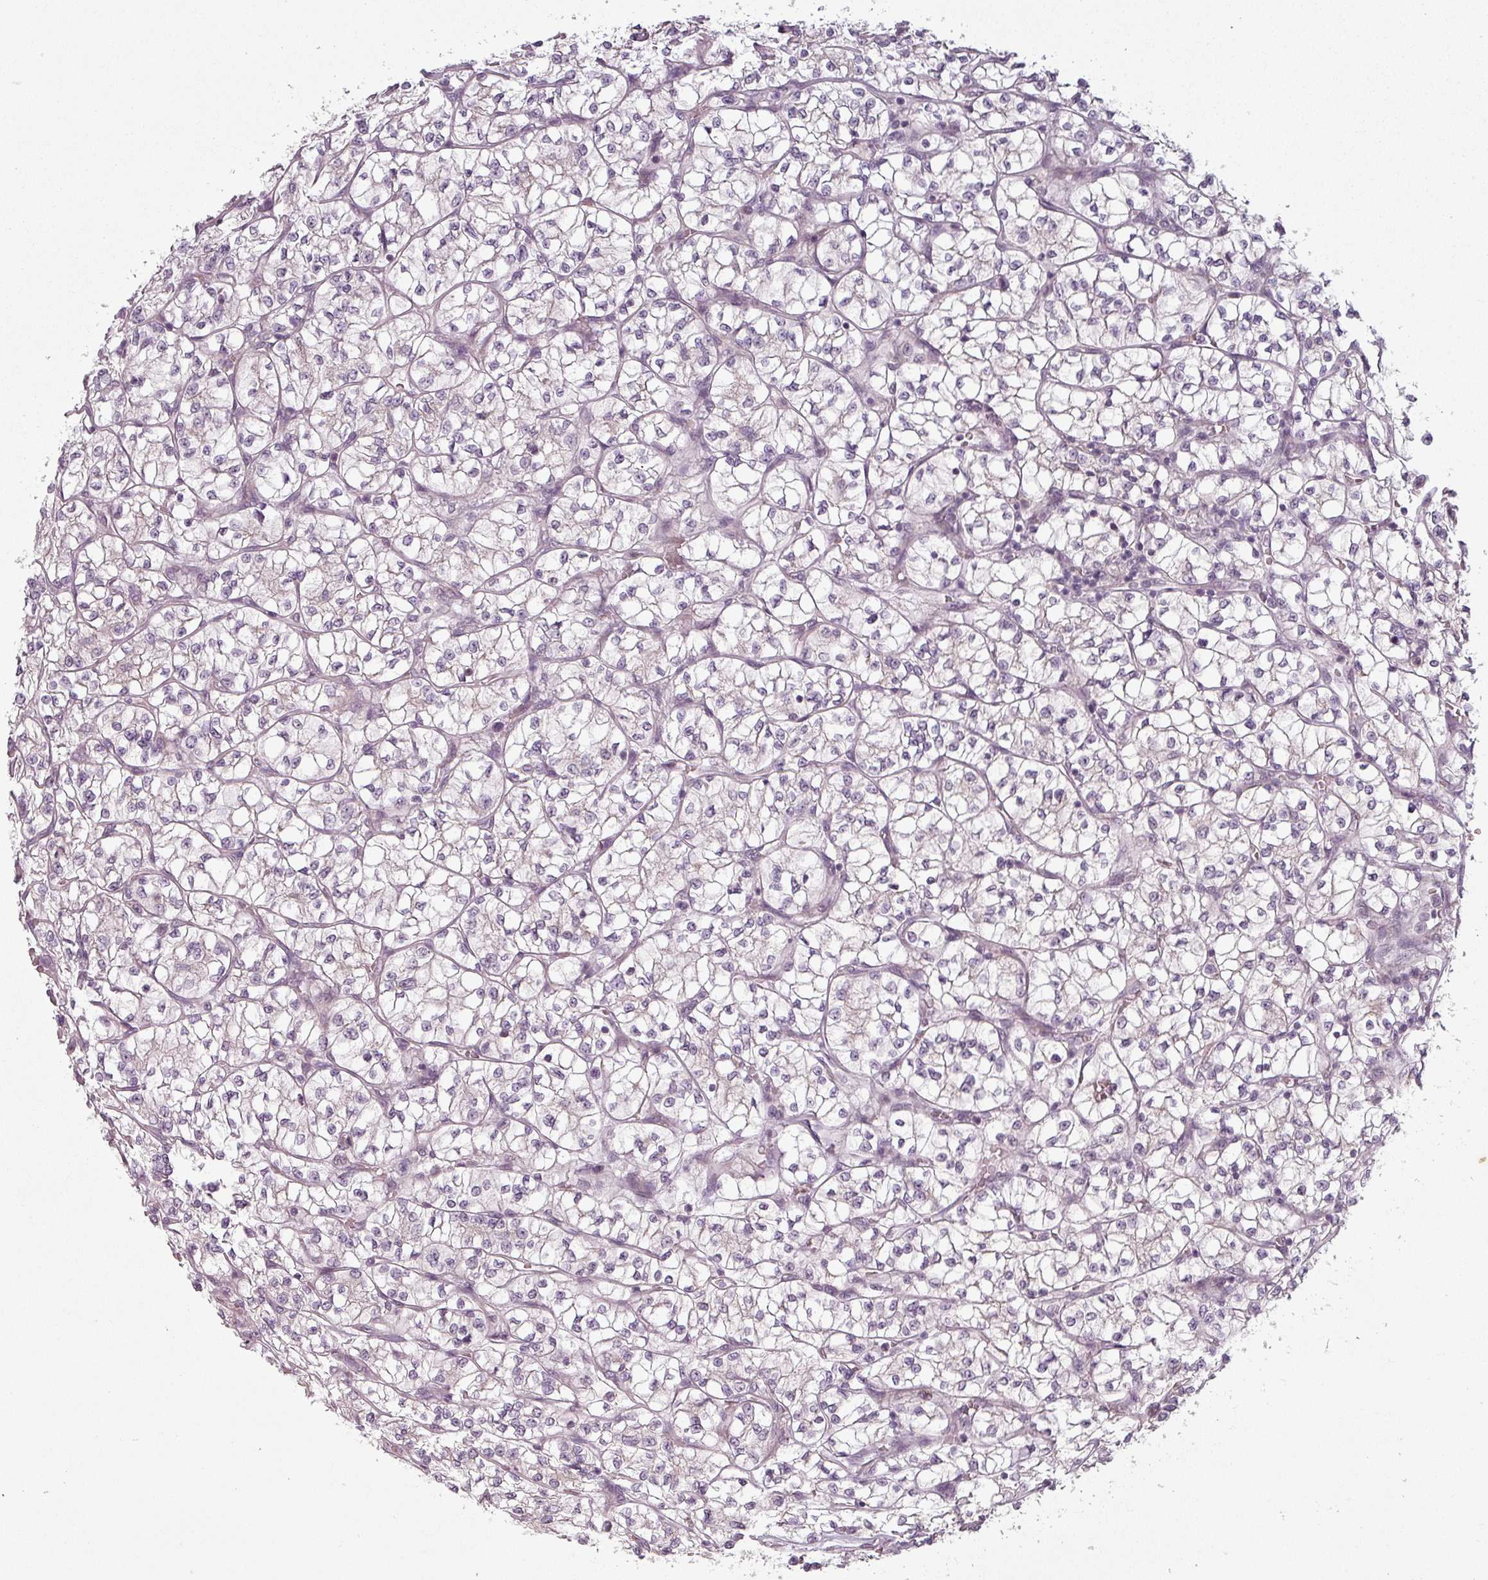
{"staining": {"intensity": "negative", "quantity": "none", "location": "none"}, "tissue": "renal cancer", "cell_type": "Tumor cells", "image_type": "cancer", "snomed": [{"axis": "morphology", "description": "Adenocarcinoma, NOS"}, {"axis": "topography", "description": "Kidney"}], "caption": "This histopathology image is of renal adenocarcinoma stained with immunohistochemistry (IHC) to label a protein in brown with the nuclei are counter-stained blue. There is no staining in tumor cells.", "gene": "SLC16A9", "patient": {"sex": "female", "age": 64}}